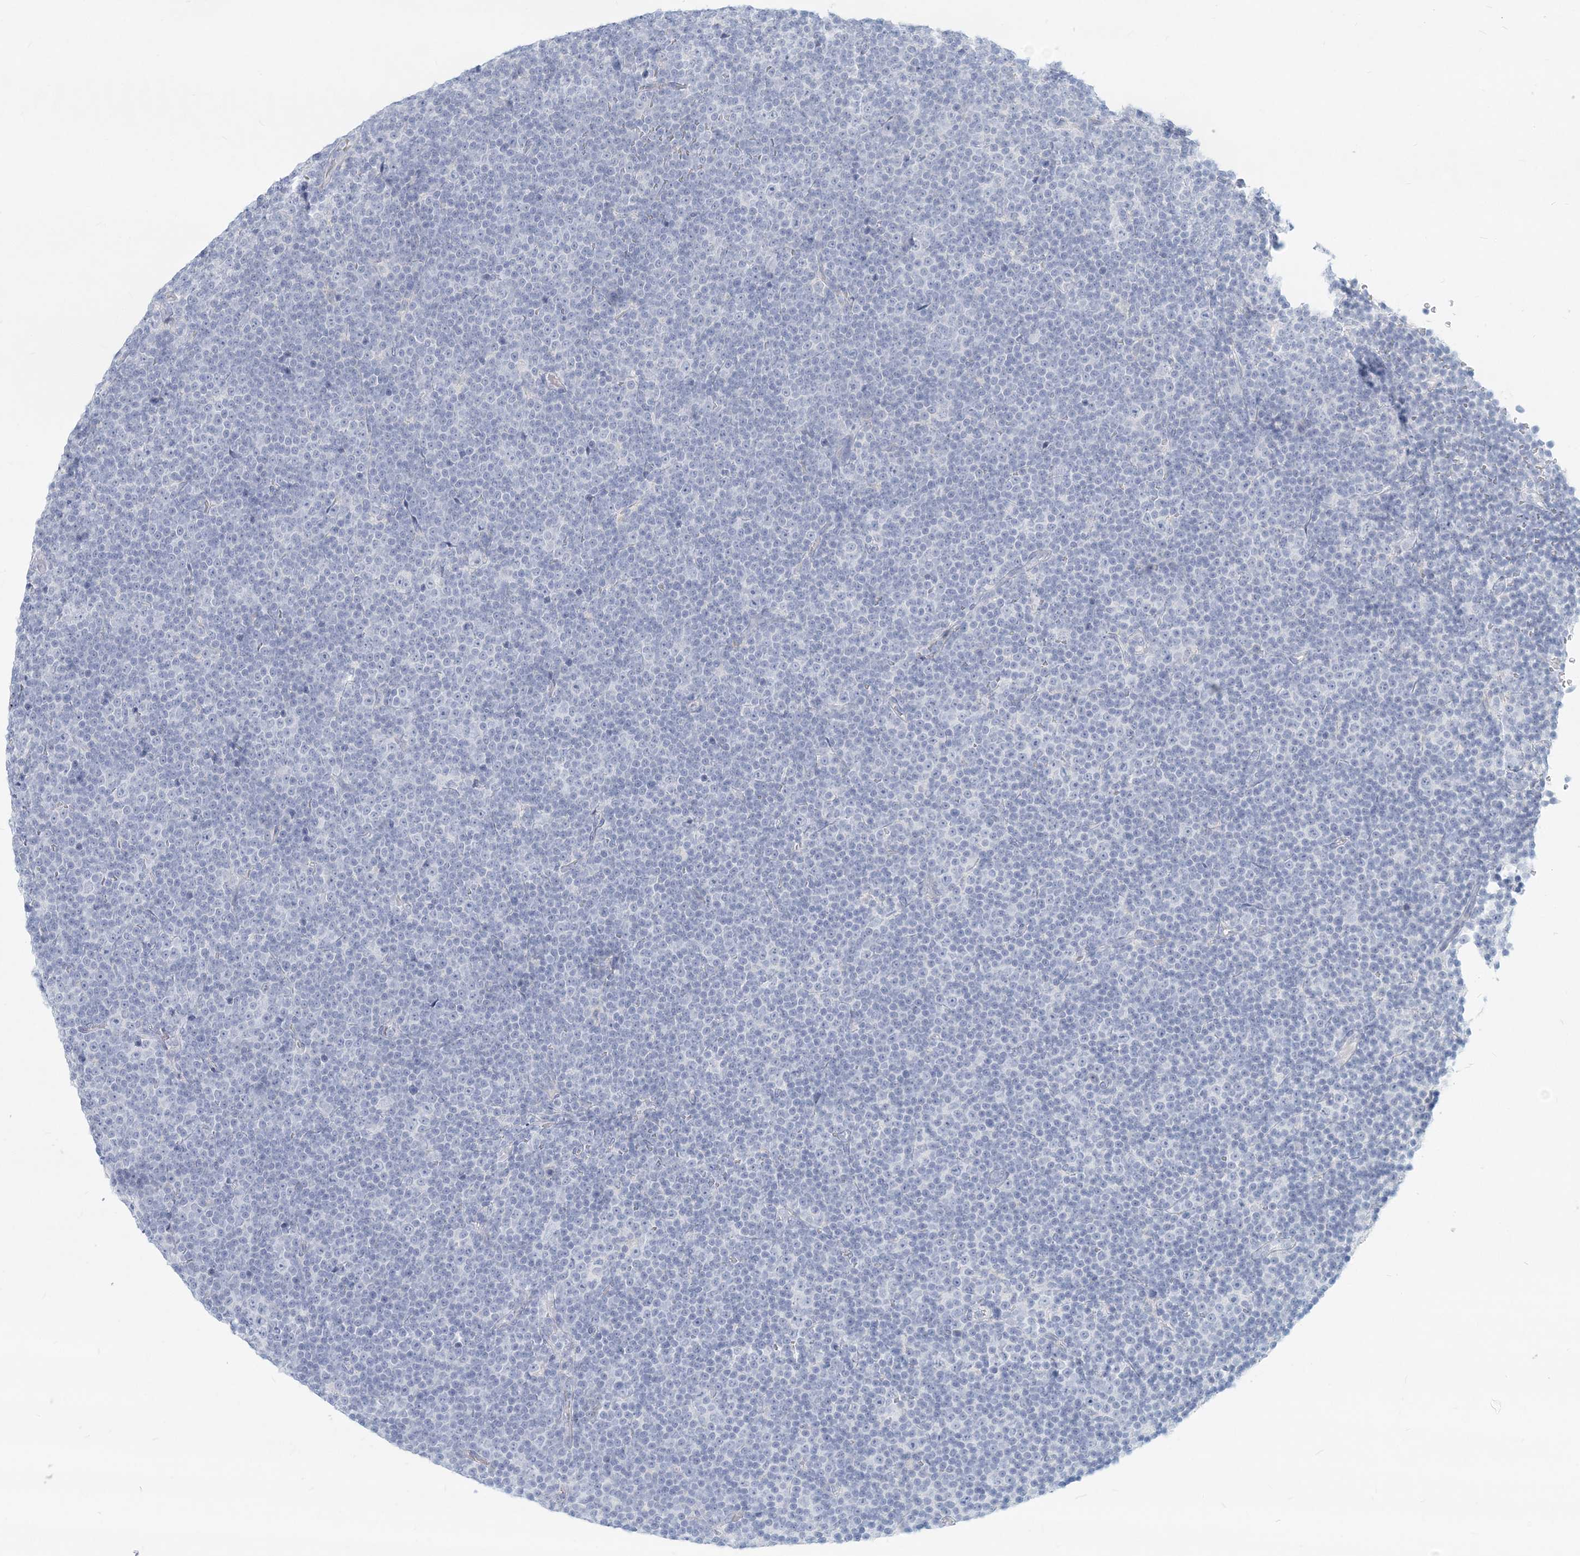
{"staining": {"intensity": "negative", "quantity": "none", "location": "none"}, "tissue": "lymphoma", "cell_type": "Tumor cells", "image_type": "cancer", "snomed": [{"axis": "morphology", "description": "Malignant lymphoma, non-Hodgkin's type, Low grade"}, {"axis": "topography", "description": "Lymph node"}], "caption": "A micrograph of human malignant lymphoma, non-Hodgkin's type (low-grade) is negative for staining in tumor cells. Nuclei are stained in blue.", "gene": "CSN1S1", "patient": {"sex": "female", "age": 67}}